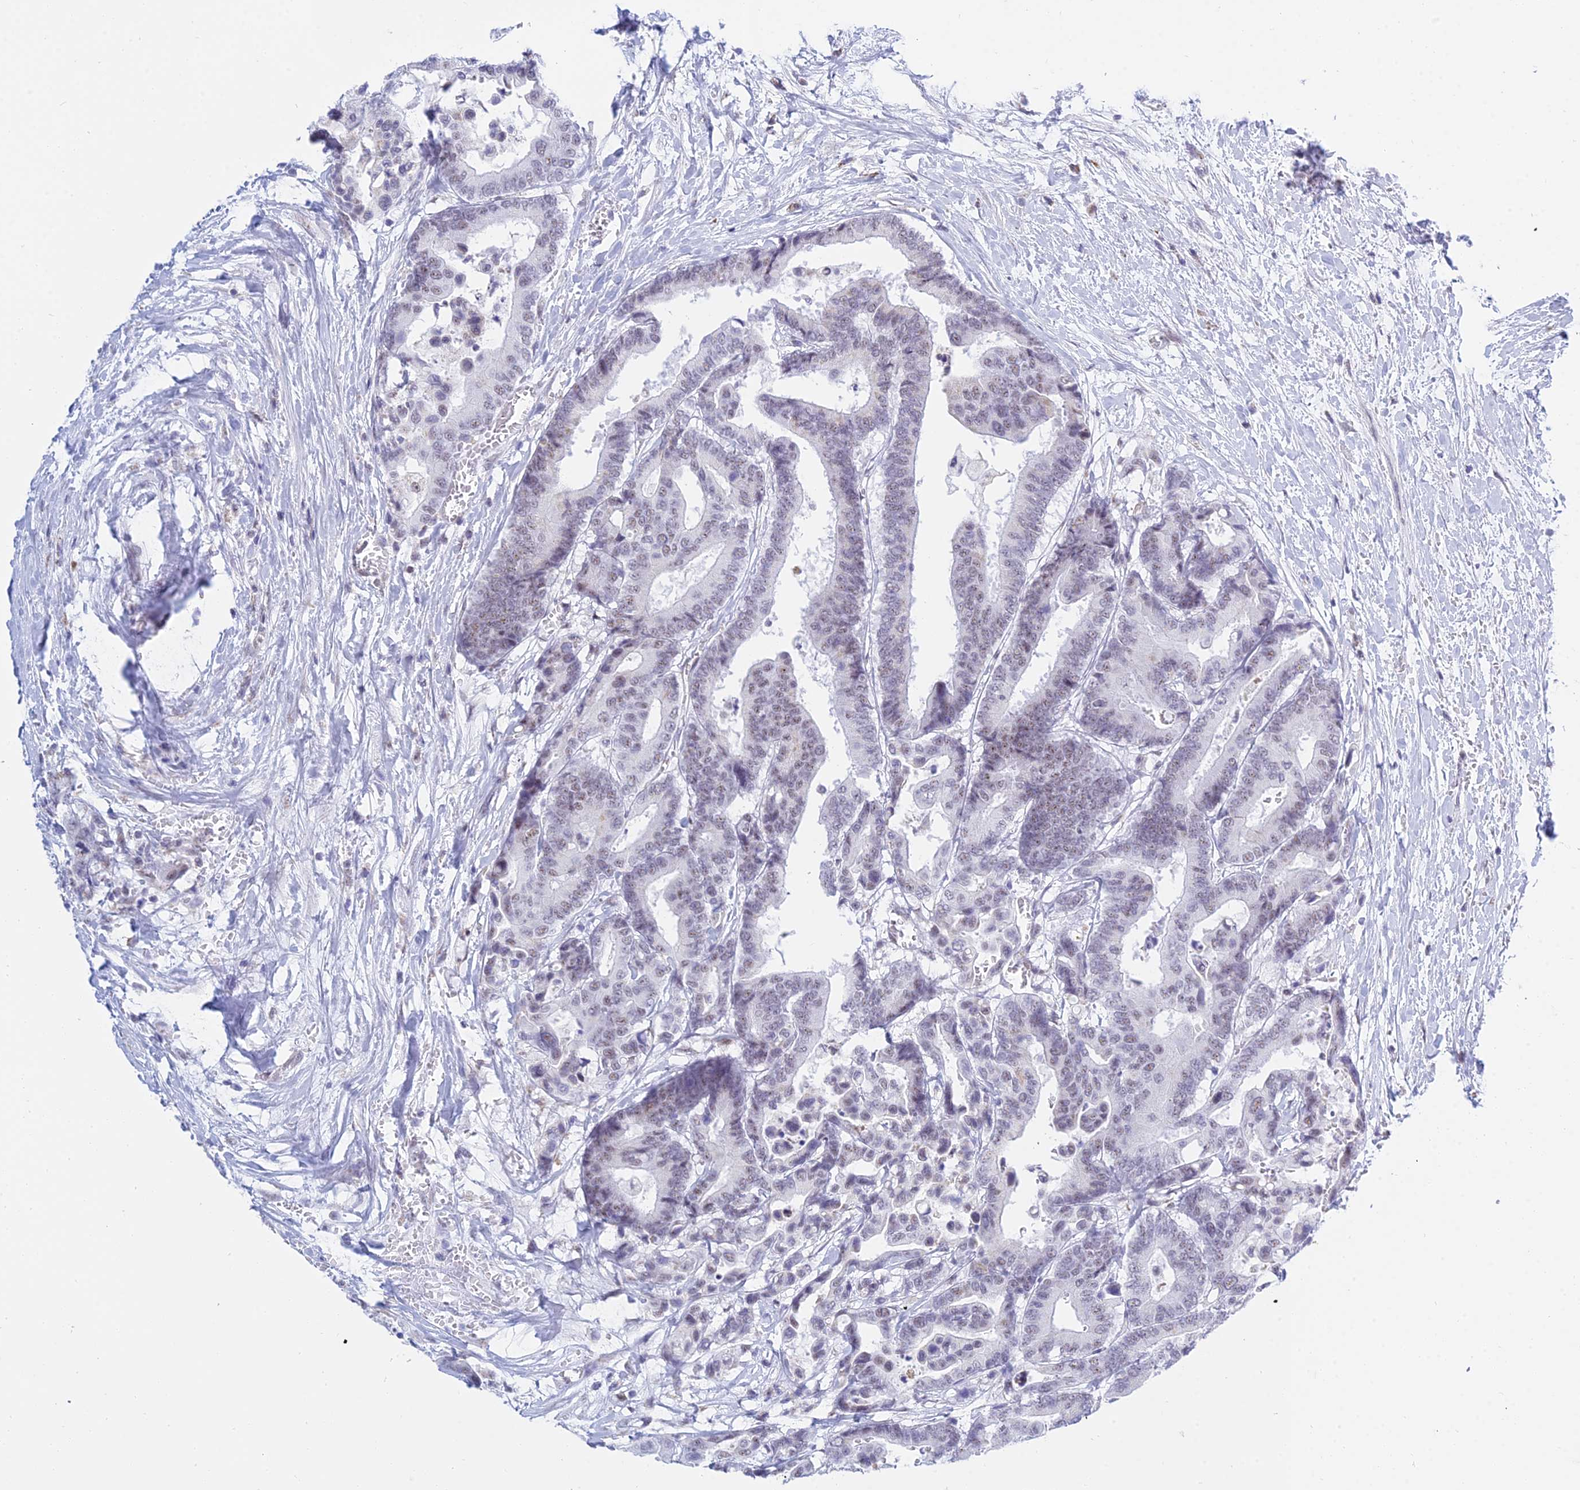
{"staining": {"intensity": "weak", "quantity": "<25%", "location": "nuclear"}, "tissue": "colorectal cancer", "cell_type": "Tumor cells", "image_type": "cancer", "snomed": [{"axis": "morphology", "description": "Normal tissue, NOS"}, {"axis": "morphology", "description": "Adenocarcinoma, NOS"}, {"axis": "topography", "description": "Colon"}], "caption": "This is an immunohistochemistry micrograph of colorectal cancer. There is no expression in tumor cells.", "gene": "KLF14", "patient": {"sex": "male", "age": 82}}